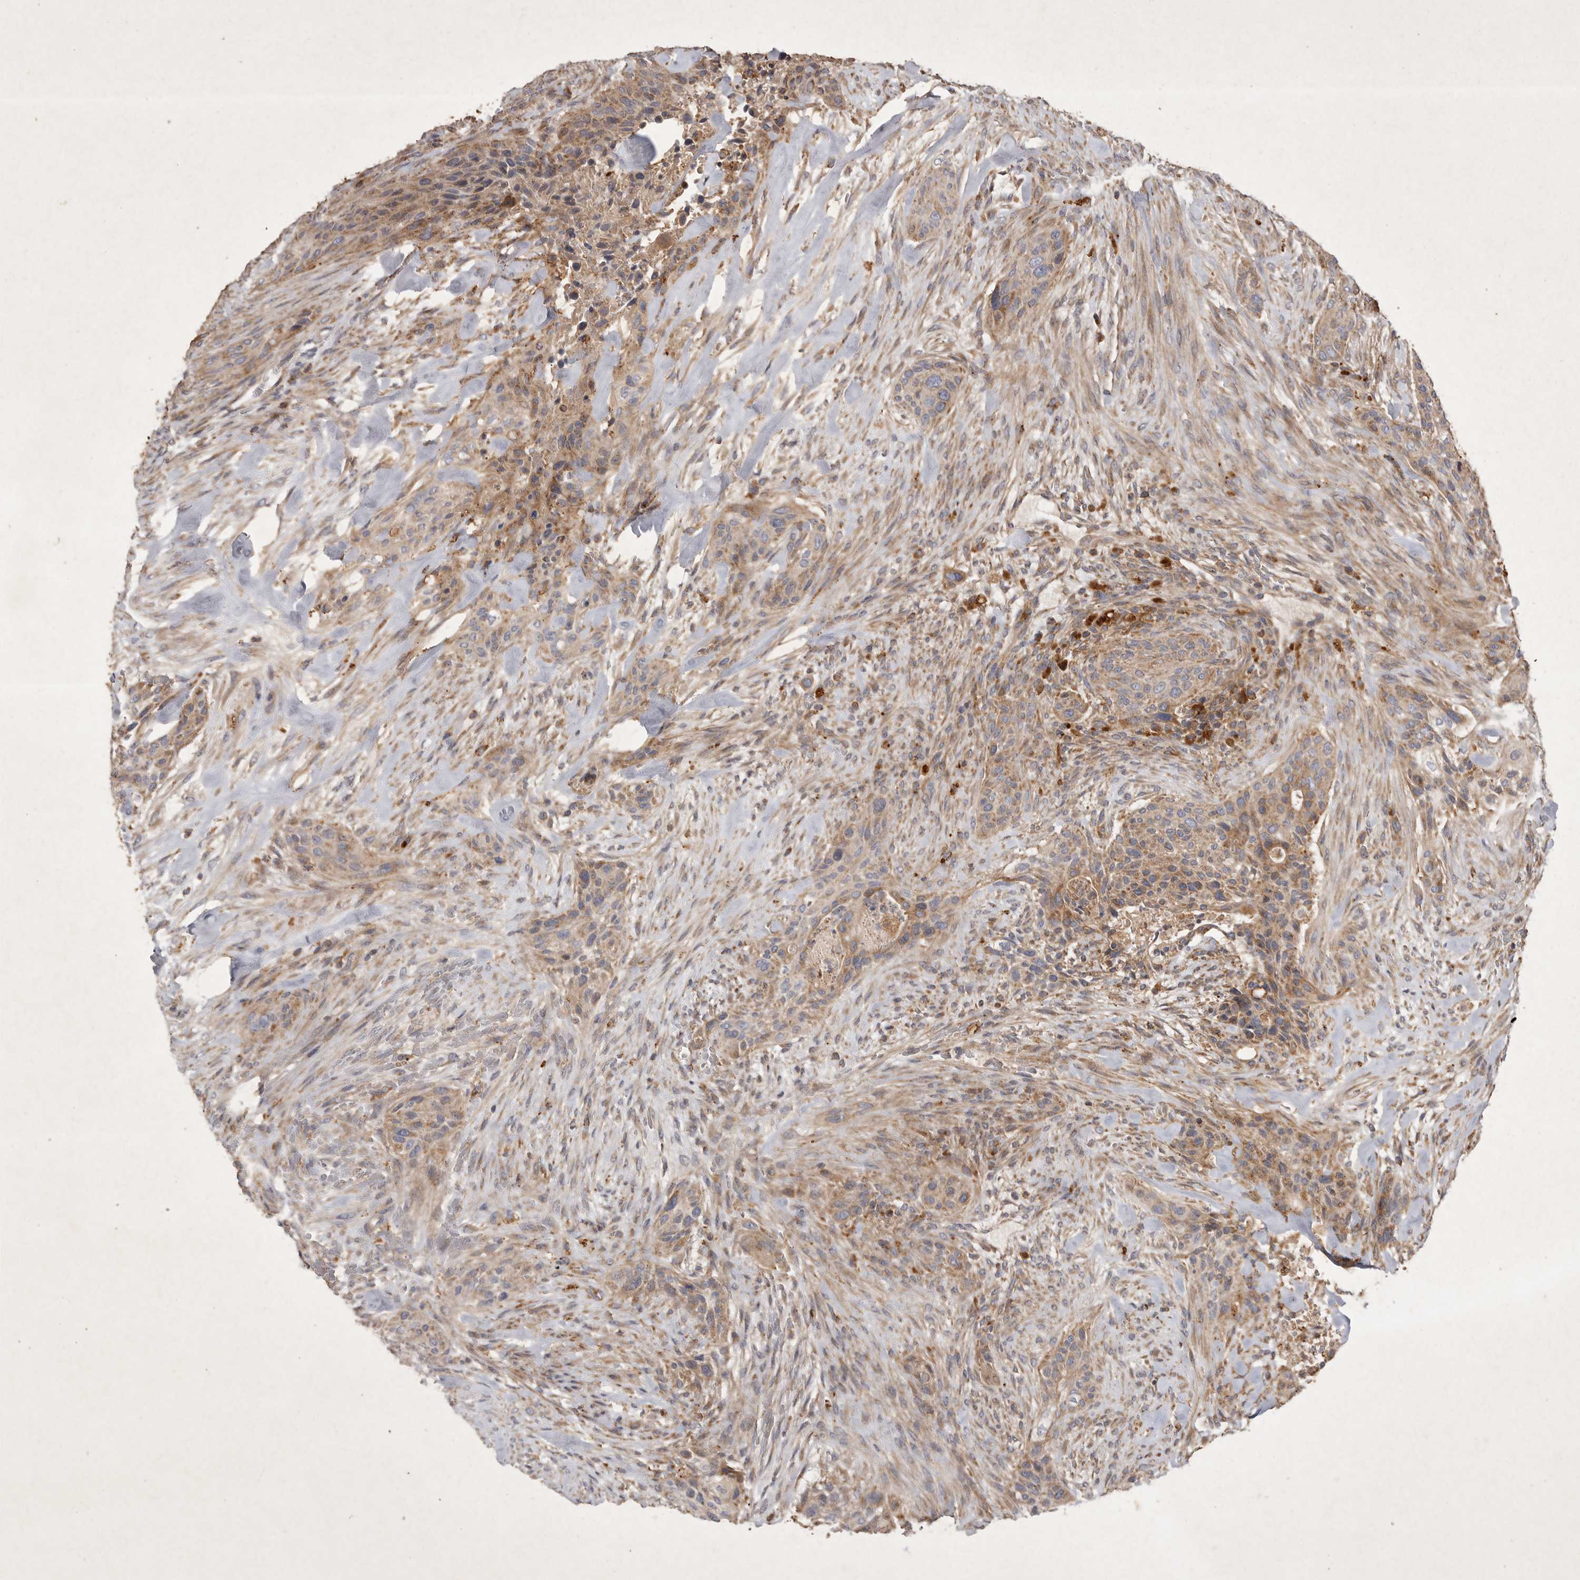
{"staining": {"intensity": "moderate", "quantity": ">75%", "location": "cytoplasmic/membranous"}, "tissue": "urothelial cancer", "cell_type": "Tumor cells", "image_type": "cancer", "snomed": [{"axis": "morphology", "description": "Urothelial carcinoma, High grade"}, {"axis": "topography", "description": "Urinary bladder"}], "caption": "Tumor cells display medium levels of moderate cytoplasmic/membranous positivity in about >75% of cells in urothelial carcinoma (high-grade).", "gene": "MRPL41", "patient": {"sex": "male", "age": 35}}